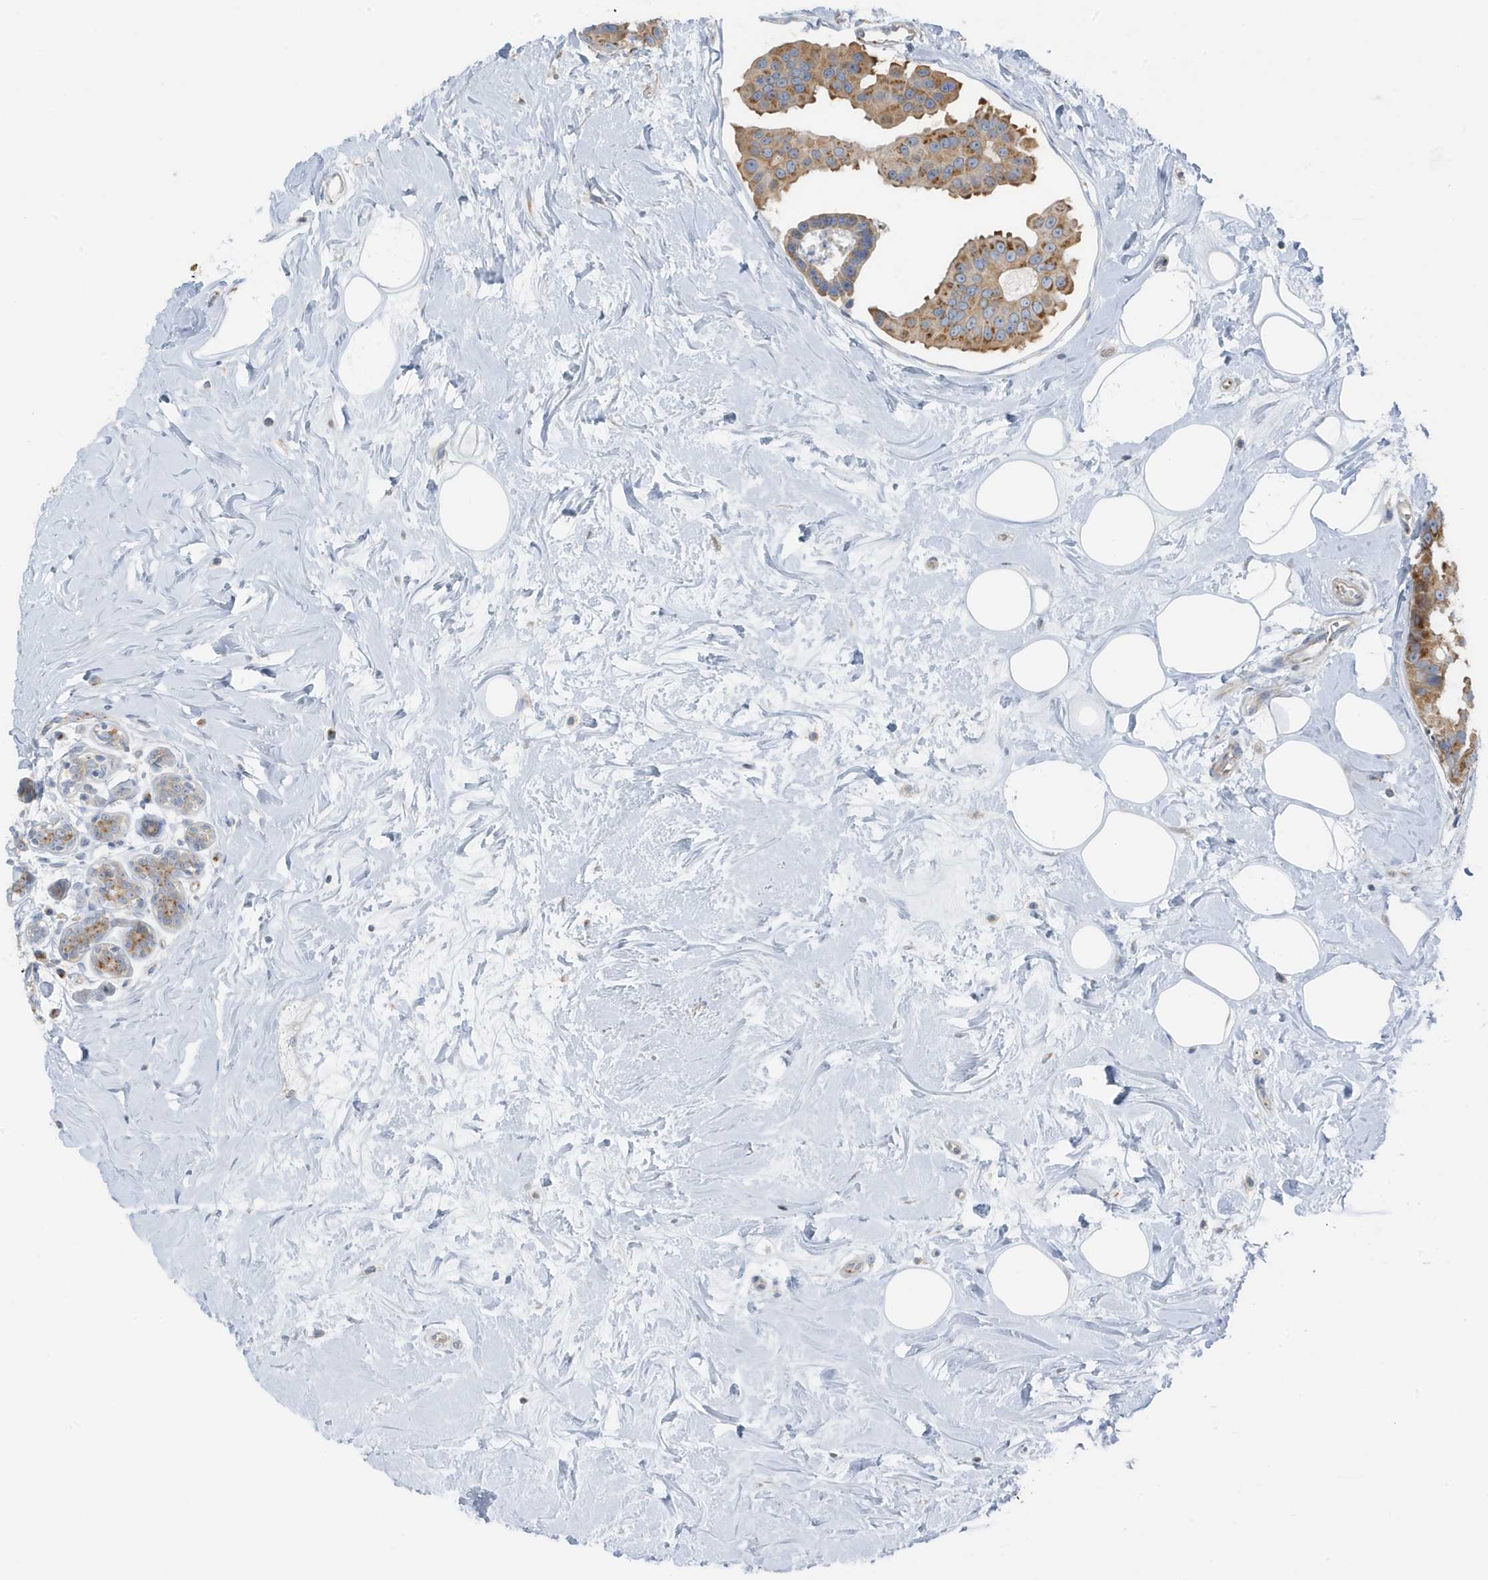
{"staining": {"intensity": "moderate", "quantity": ">75%", "location": "cytoplasmic/membranous"}, "tissue": "breast cancer", "cell_type": "Tumor cells", "image_type": "cancer", "snomed": [{"axis": "morphology", "description": "Normal tissue, NOS"}, {"axis": "morphology", "description": "Duct carcinoma"}, {"axis": "topography", "description": "Breast"}], "caption": "High-magnification brightfield microscopy of breast cancer (infiltrating ductal carcinoma) stained with DAB (3,3'-diaminobenzidine) (brown) and counterstained with hematoxylin (blue). tumor cells exhibit moderate cytoplasmic/membranous expression is appreciated in approximately>75% of cells.", "gene": "GOLGA4", "patient": {"sex": "female", "age": 39}}